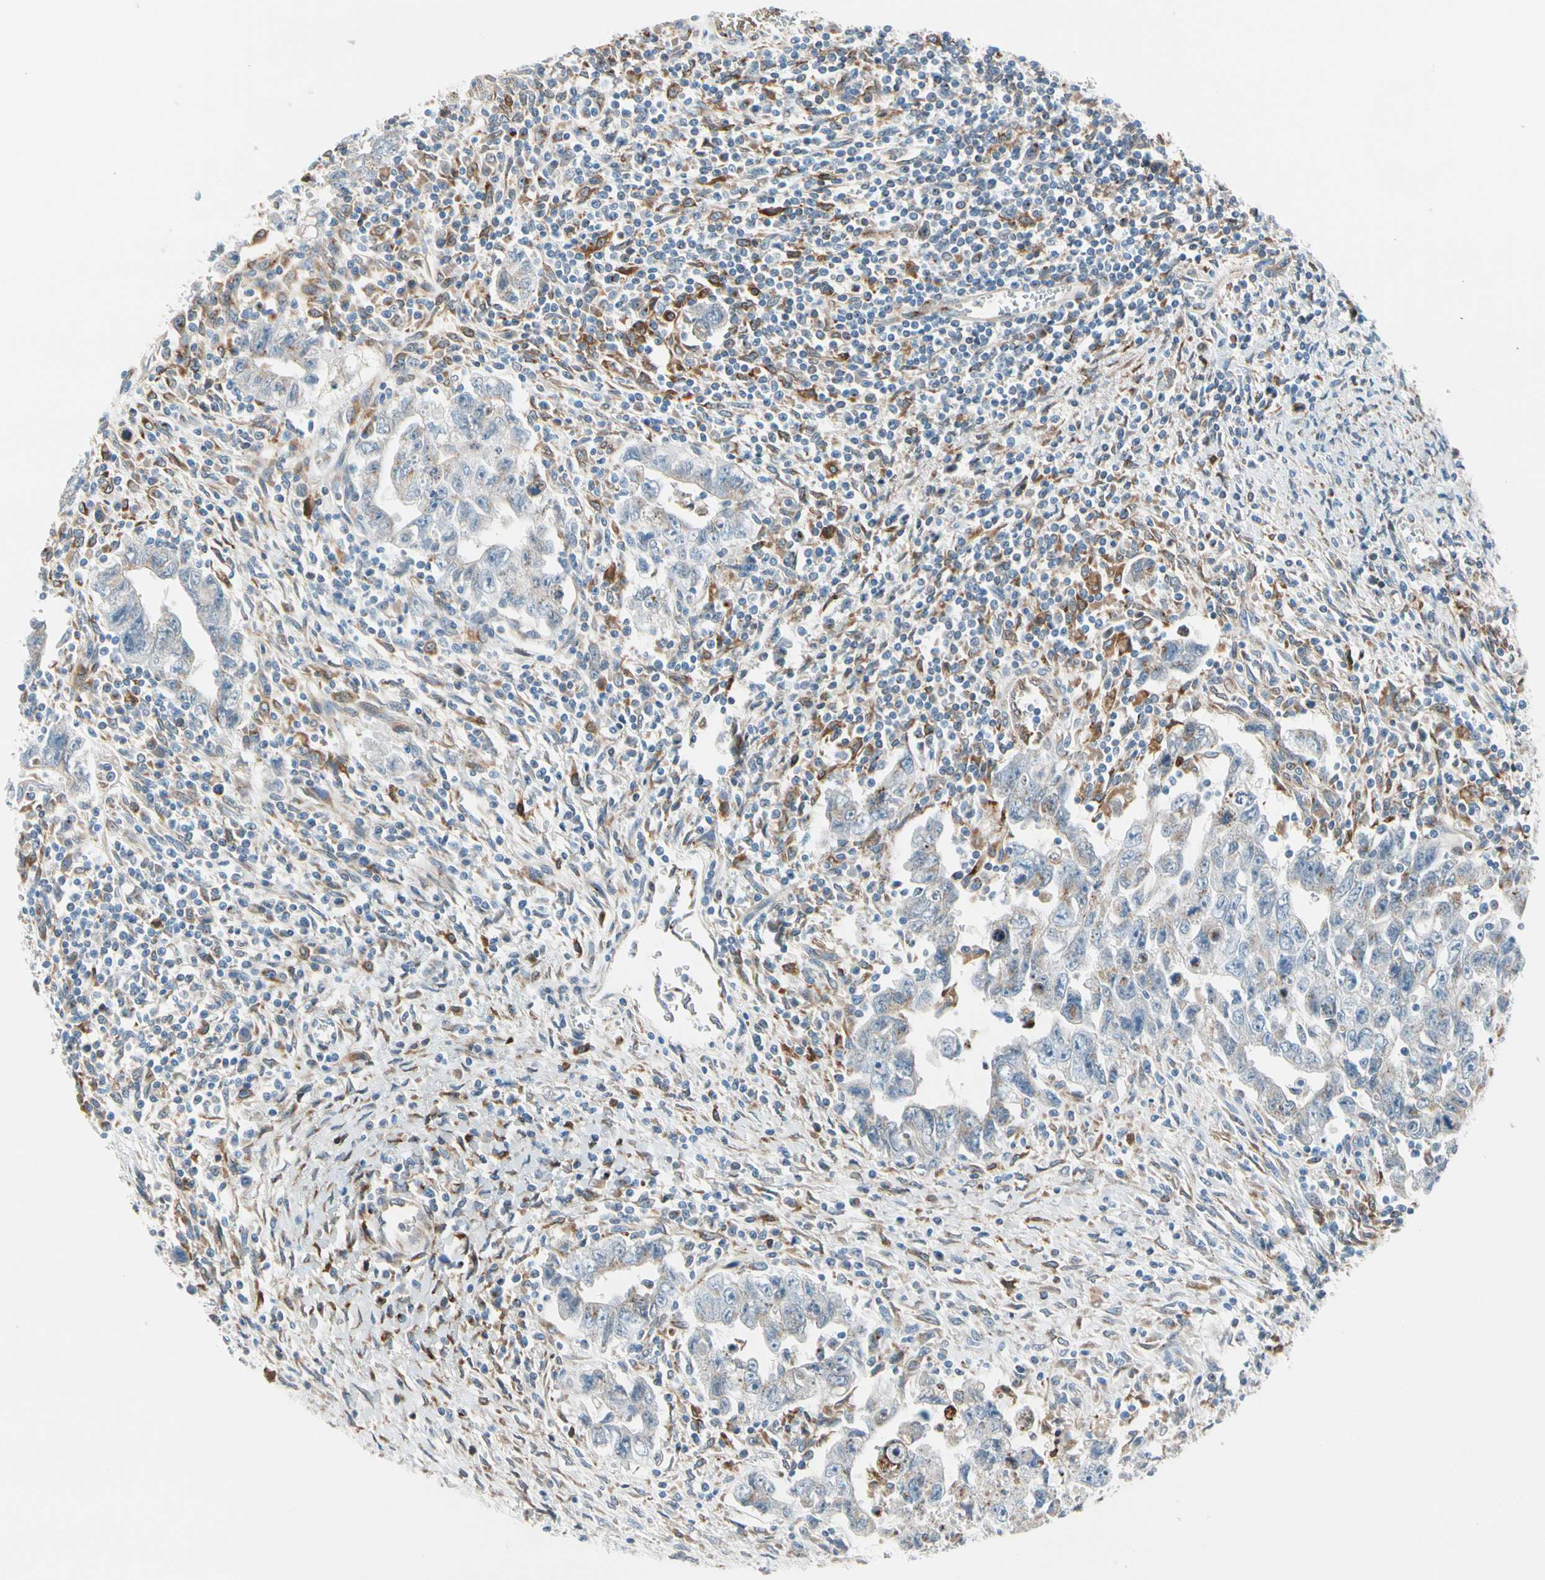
{"staining": {"intensity": "weak", "quantity": "<25%", "location": "cytoplasmic/membranous"}, "tissue": "testis cancer", "cell_type": "Tumor cells", "image_type": "cancer", "snomed": [{"axis": "morphology", "description": "Carcinoma, Embryonal, NOS"}, {"axis": "topography", "description": "Testis"}], "caption": "This is an IHC histopathology image of testis cancer (embryonal carcinoma). There is no expression in tumor cells.", "gene": "NUCB1", "patient": {"sex": "male", "age": 28}}